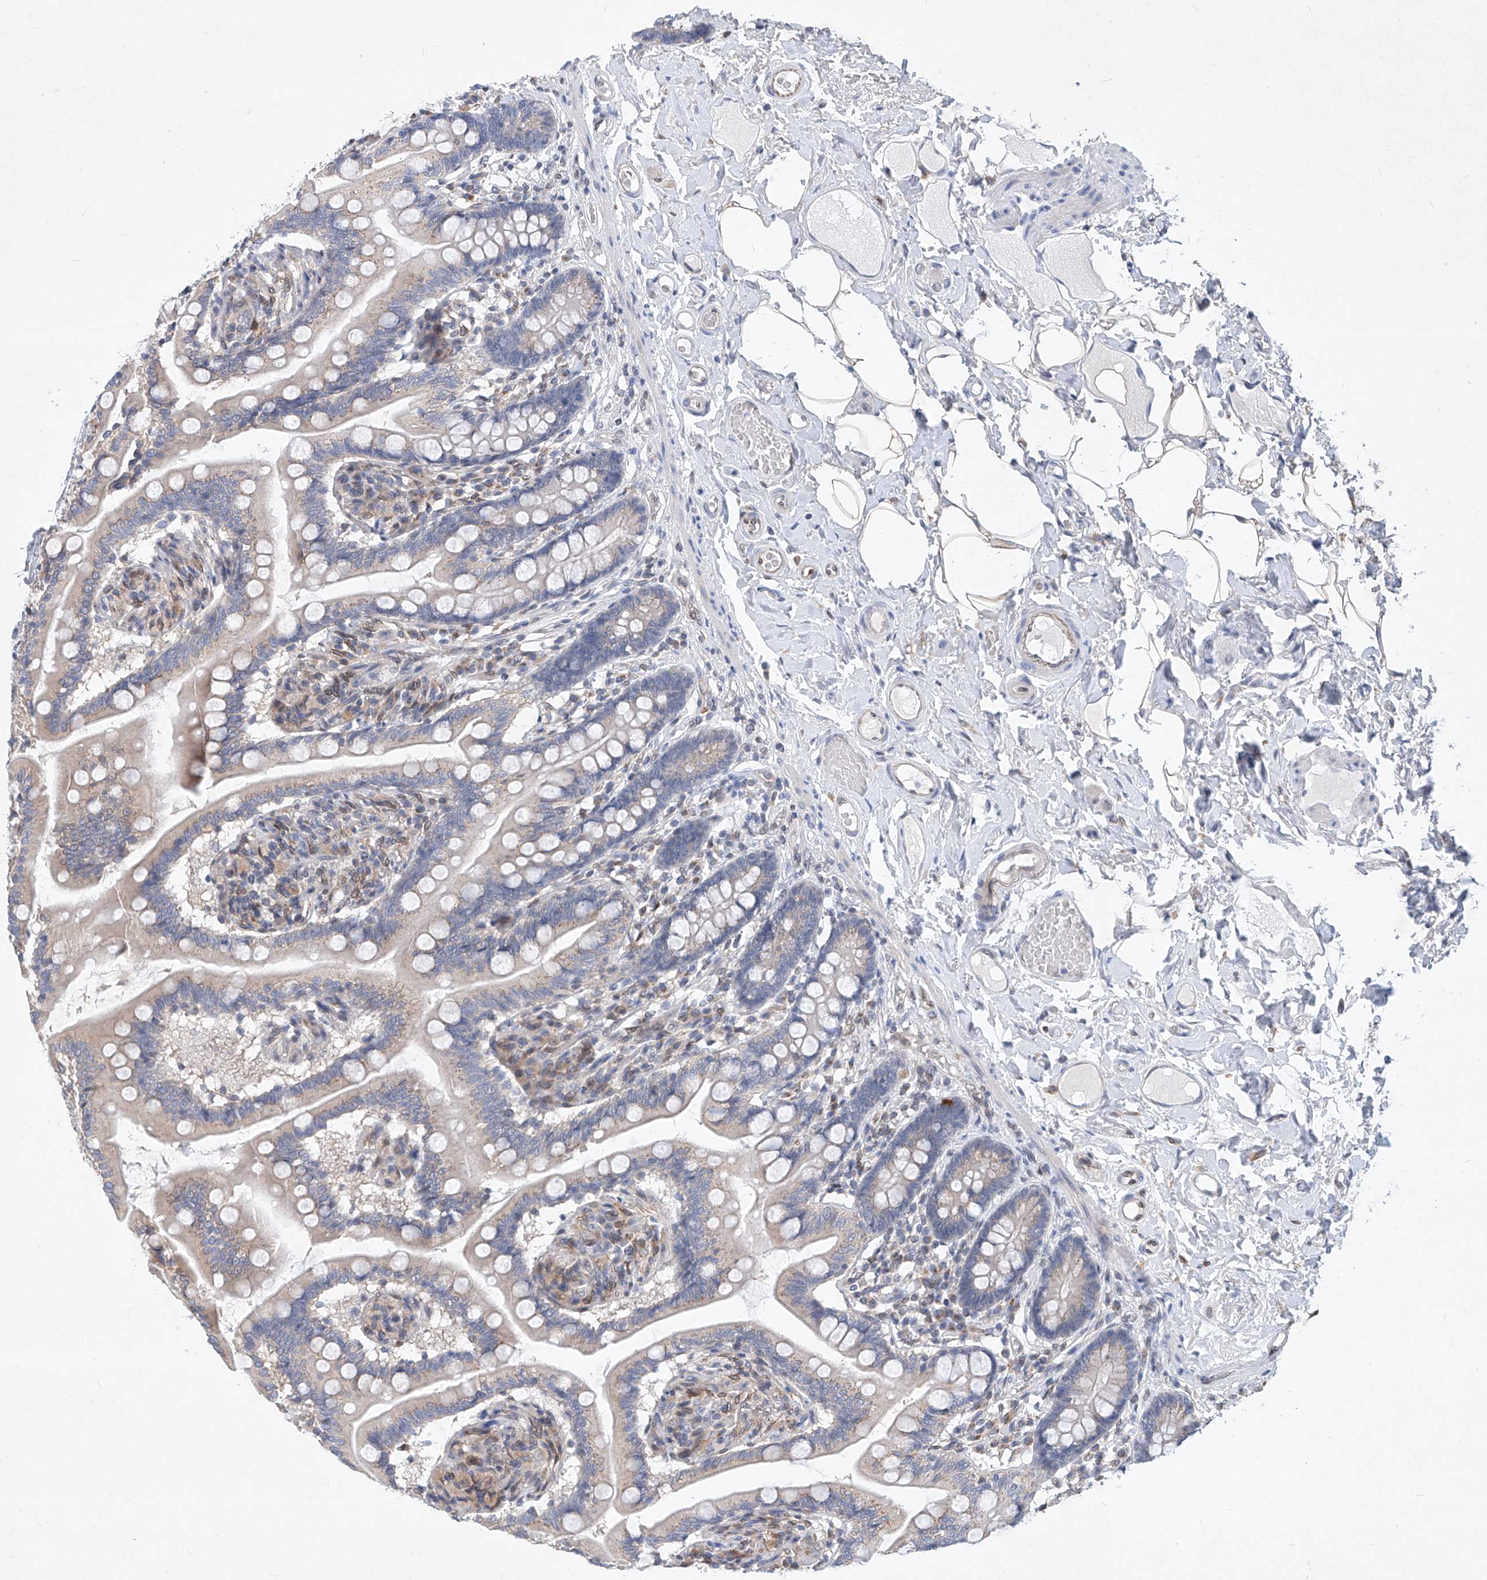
{"staining": {"intensity": "weak", "quantity": "25%-75%", "location": "cytoplasmic/membranous"}, "tissue": "small intestine", "cell_type": "Glandular cells", "image_type": "normal", "snomed": [{"axis": "morphology", "description": "Normal tissue, NOS"}, {"axis": "topography", "description": "Small intestine"}], "caption": "Weak cytoplasmic/membranous protein positivity is seen in about 25%-75% of glandular cells in small intestine. (DAB = brown stain, brightfield microscopy at high magnification).", "gene": "MX2", "patient": {"sex": "female", "age": 64}}